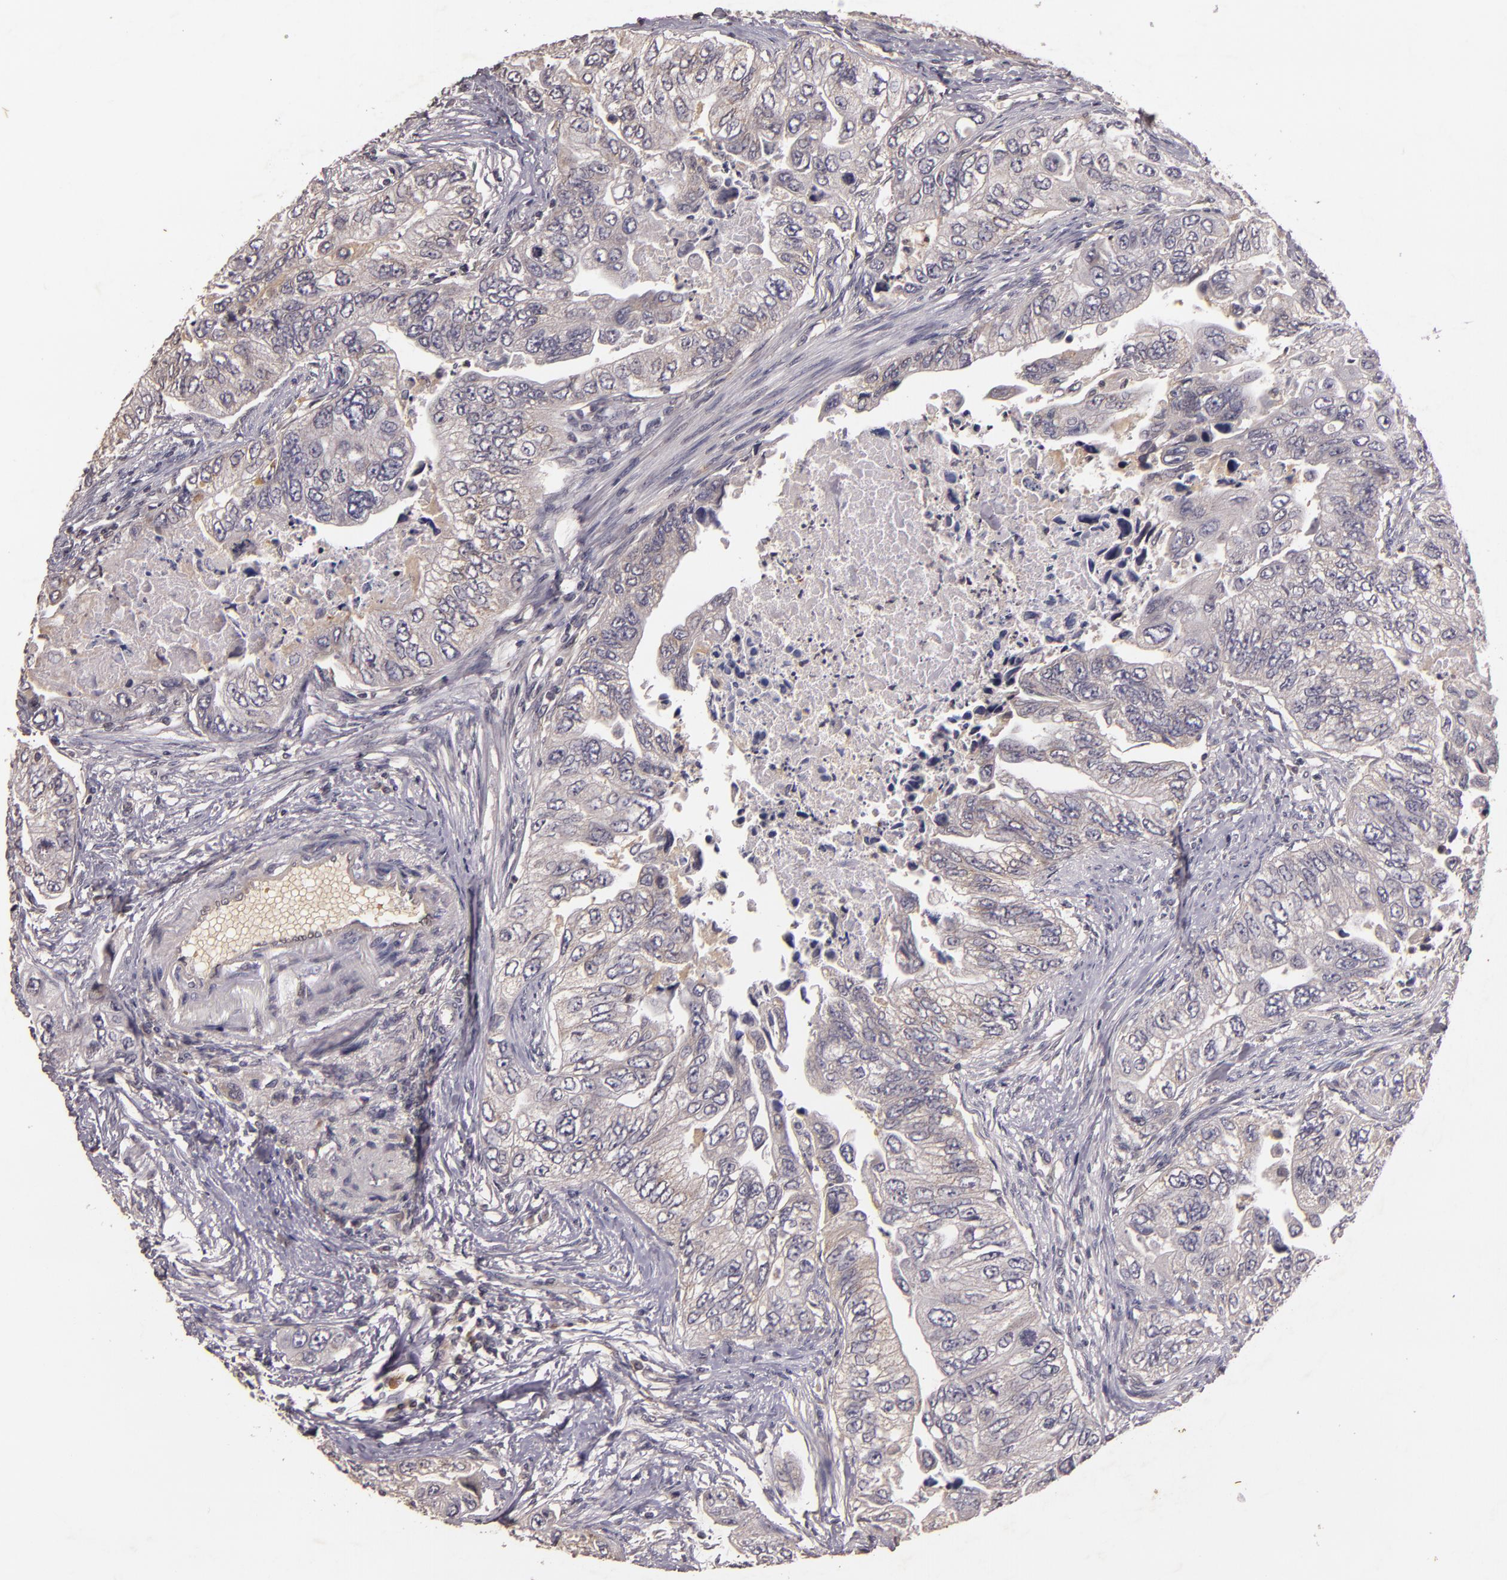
{"staining": {"intensity": "negative", "quantity": "none", "location": "none"}, "tissue": "colorectal cancer", "cell_type": "Tumor cells", "image_type": "cancer", "snomed": [{"axis": "morphology", "description": "Adenocarcinoma, NOS"}, {"axis": "topography", "description": "Colon"}], "caption": "Immunohistochemical staining of colorectal adenocarcinoma reveals no significant expression in tumor cells.", "gene": "TFF1", "patient": {"sex": "female", "age": 11}}